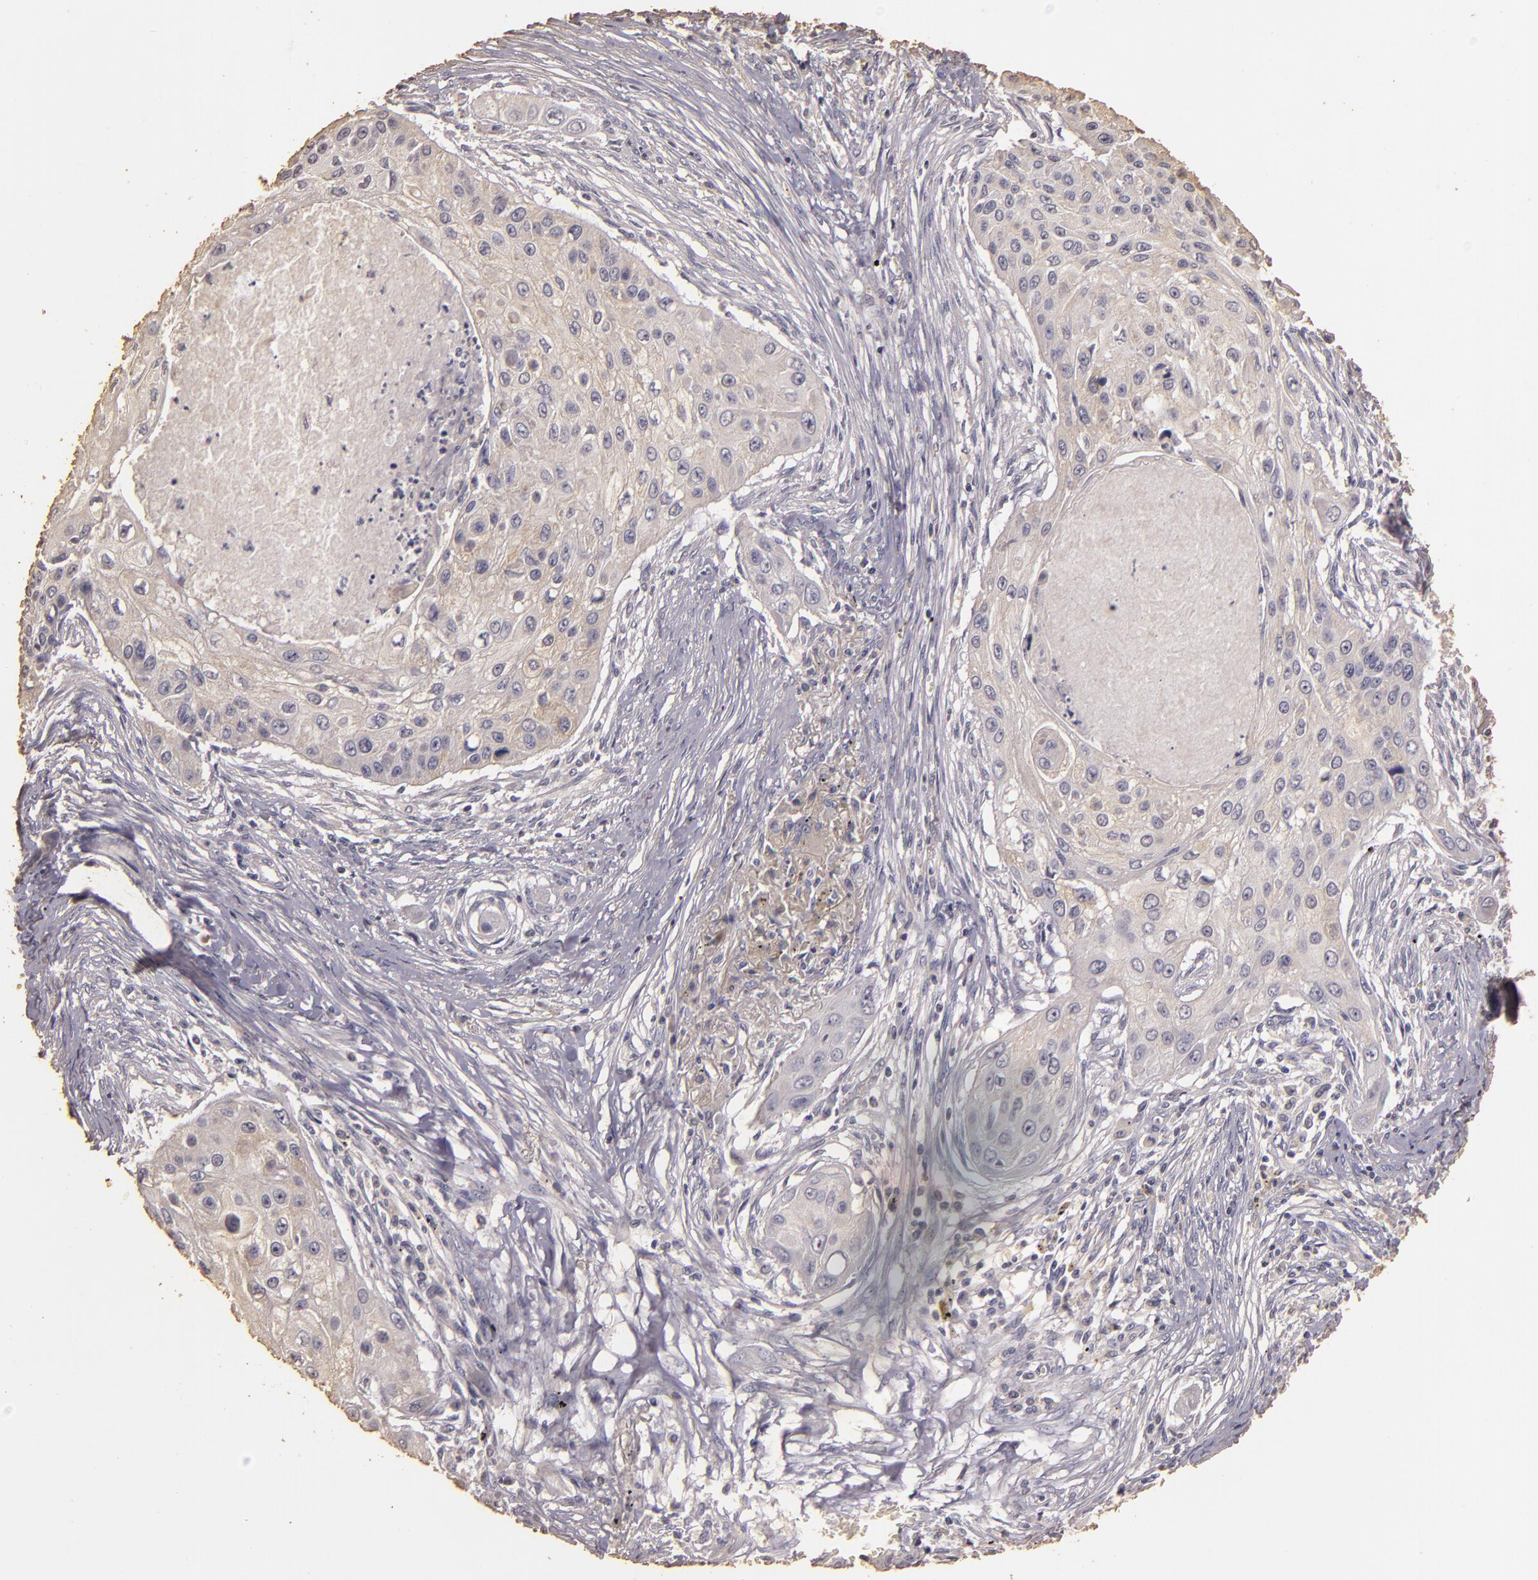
{"staining": {"intensity": "negative", "quantity": "none", "location": "none"}, "tissue": "lung cancer", "cell_type": "Tumor cells", "image_type": "cancer", "snomed": [{"axis": "morphology", "description": "Squamous cell carcinoma, NOS"}, {"axis": "topography", "description": "Lung"}], "caption": "The photomicrograph reveals no staining of tumor cells in lung cancer (squamous cell carcinoma).", "gene": "BCL2L13", "patient": {"sex": "male", "age": 71}}